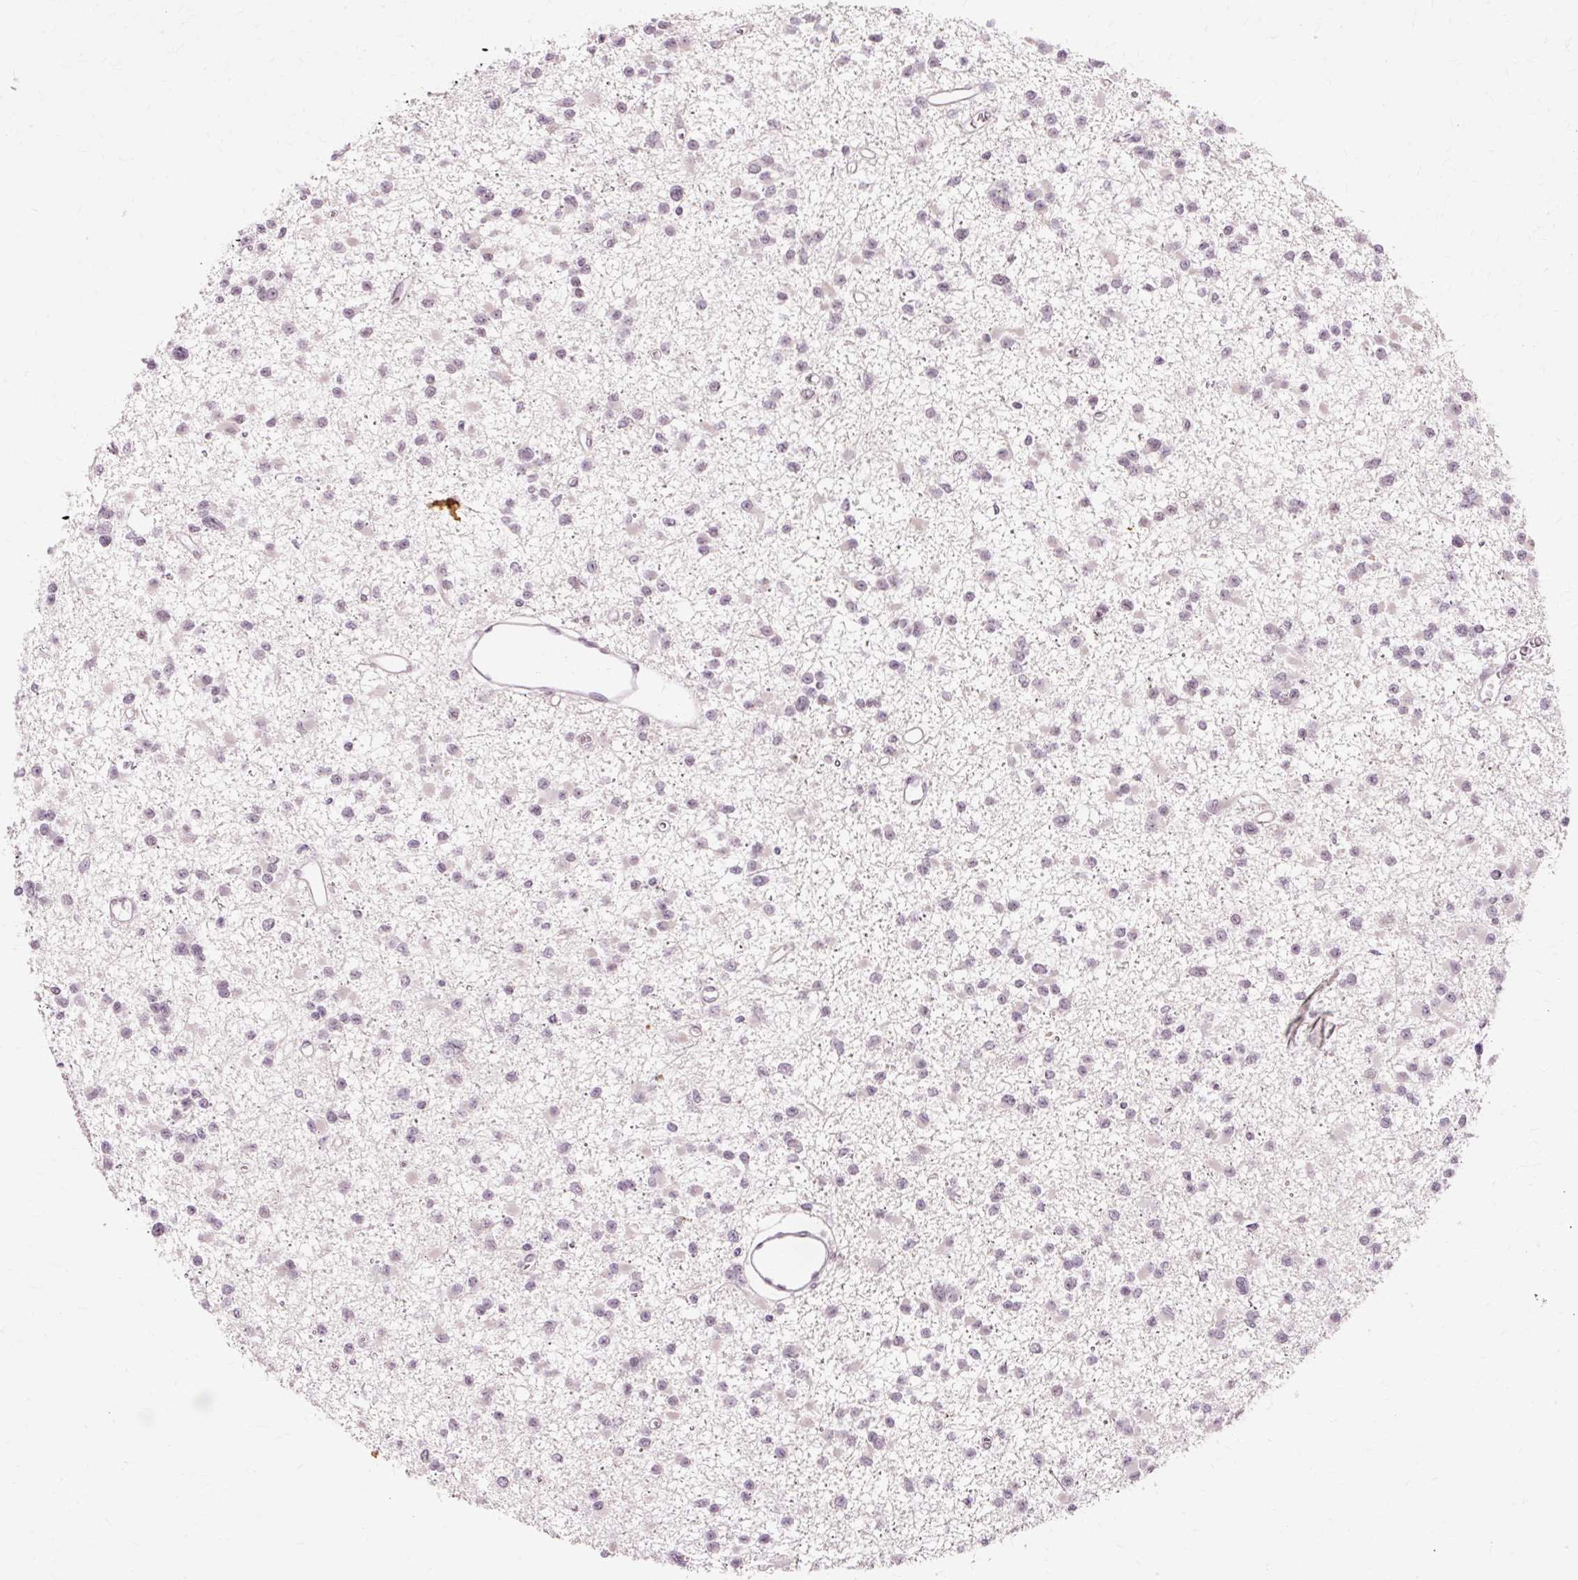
{"staining": {"intensity": "negative", "quantity": "none", "location": "none"}, "tissue": "glioma", "cell_type": "Tumor cells", "image_type": "cancer", "snomed": [{"axis": "morphology", "description": "Glioma, malignant, Low grade"}, {"axis": "topography", "description": "Brain"}], "caption": "Tumor cells are negative for brown protein staining in low-grade glioma (malignant).", "gene": "VN1R2", "patient": {"sex": "female", "age": 22}}